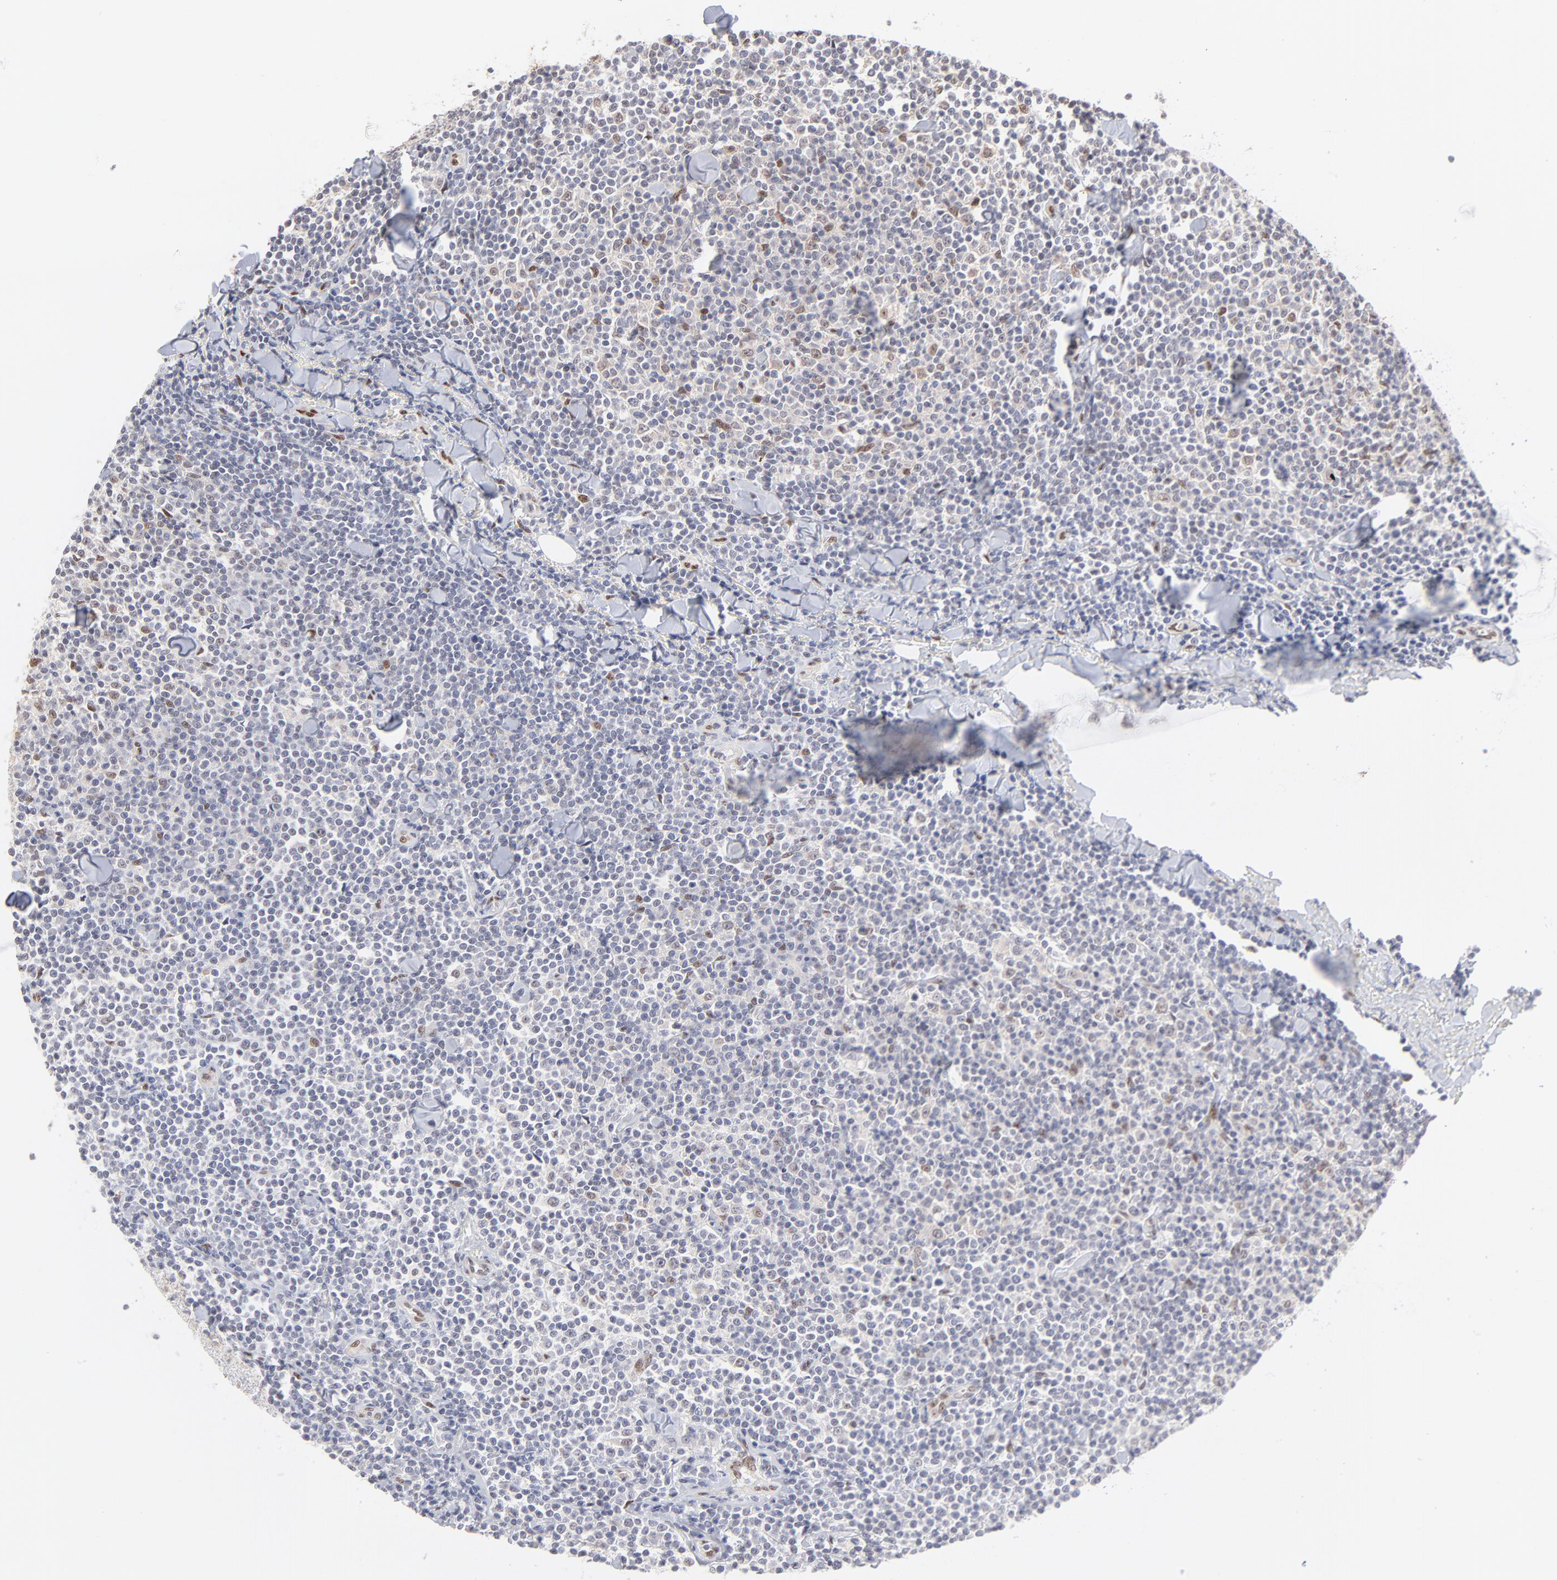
{"staining": {"intensity": "moderate", "quantity": "<25%", "location": "nuclear"}, "tissue": "lymphoma", "cell_type": "Tumor cells", "image_type": "cancer", "snomed": [{"axis": "morphology", "description": "Malignant lymphoma, non-Hodgkin's type, Low grade"}, {"axis": "topography", "description": "Soft tissue"}], "caption": "The photomicrograph reveals immunohistochemical staining of lymphoma. There is moderate nuclear expression is seen in approximately <25% of tumor cells.", "gene": "STAT3", "patient": {"sex": "male", "age": 92}}